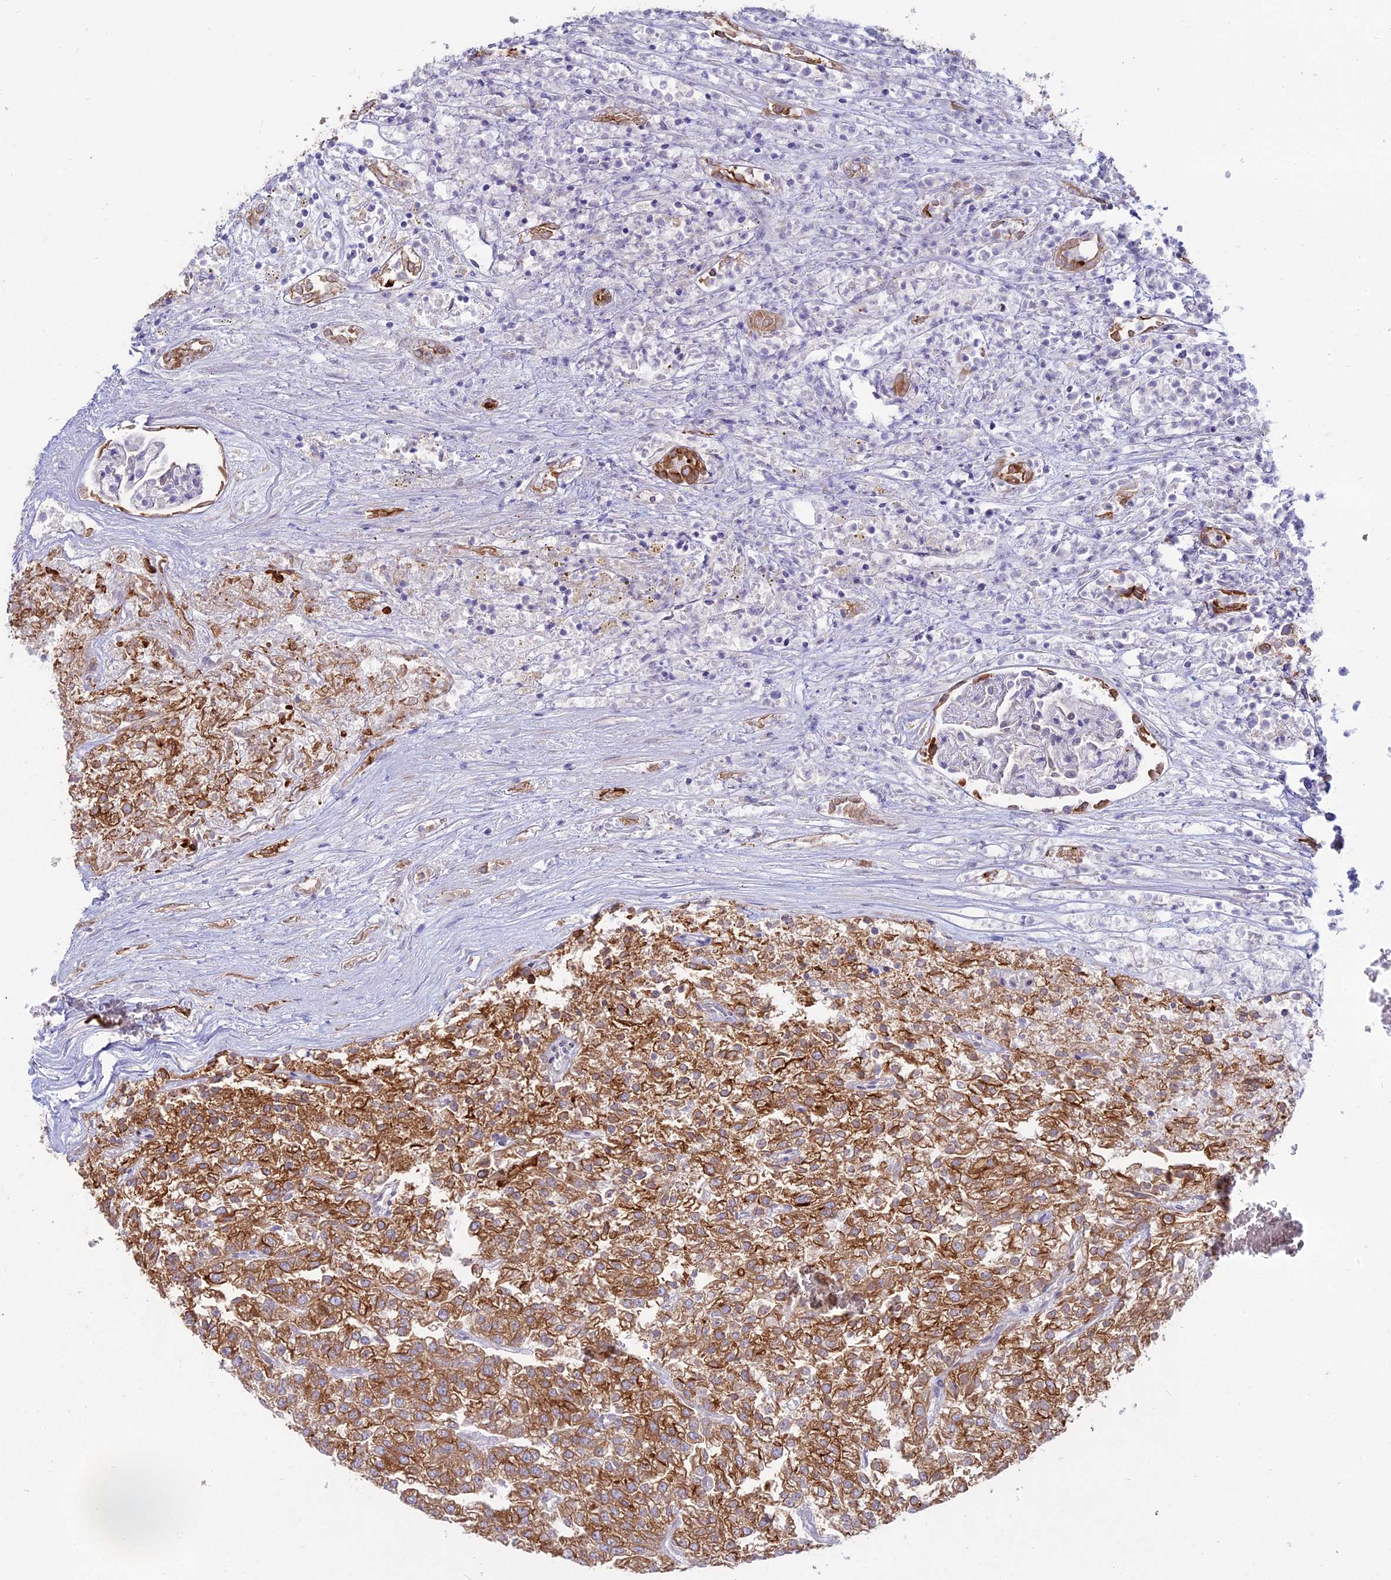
{"staining": {"intensity": "moderate", "quantity": ">75%", "location": "cytoplasmic/membranous"}, "tissue": "renal cancer", "cell_type": "Tumor cells", "image_type": "cancer", "snomed": [{"axis": "morphology", "description": "Adenocarcinoma, NOS"}, {"axis": "topography", "description": "Kidney"}], "caption": "Protein expression analysis of renal adenocarcinoma exhibits moderate cytoplasmic/membranous positivity in approximately >75% of tumor cells. (DAB IHC with brightfield microscopy, high magnification).", "gene": "MYO5B", "patient": {"sex": "female", "age": 54}}